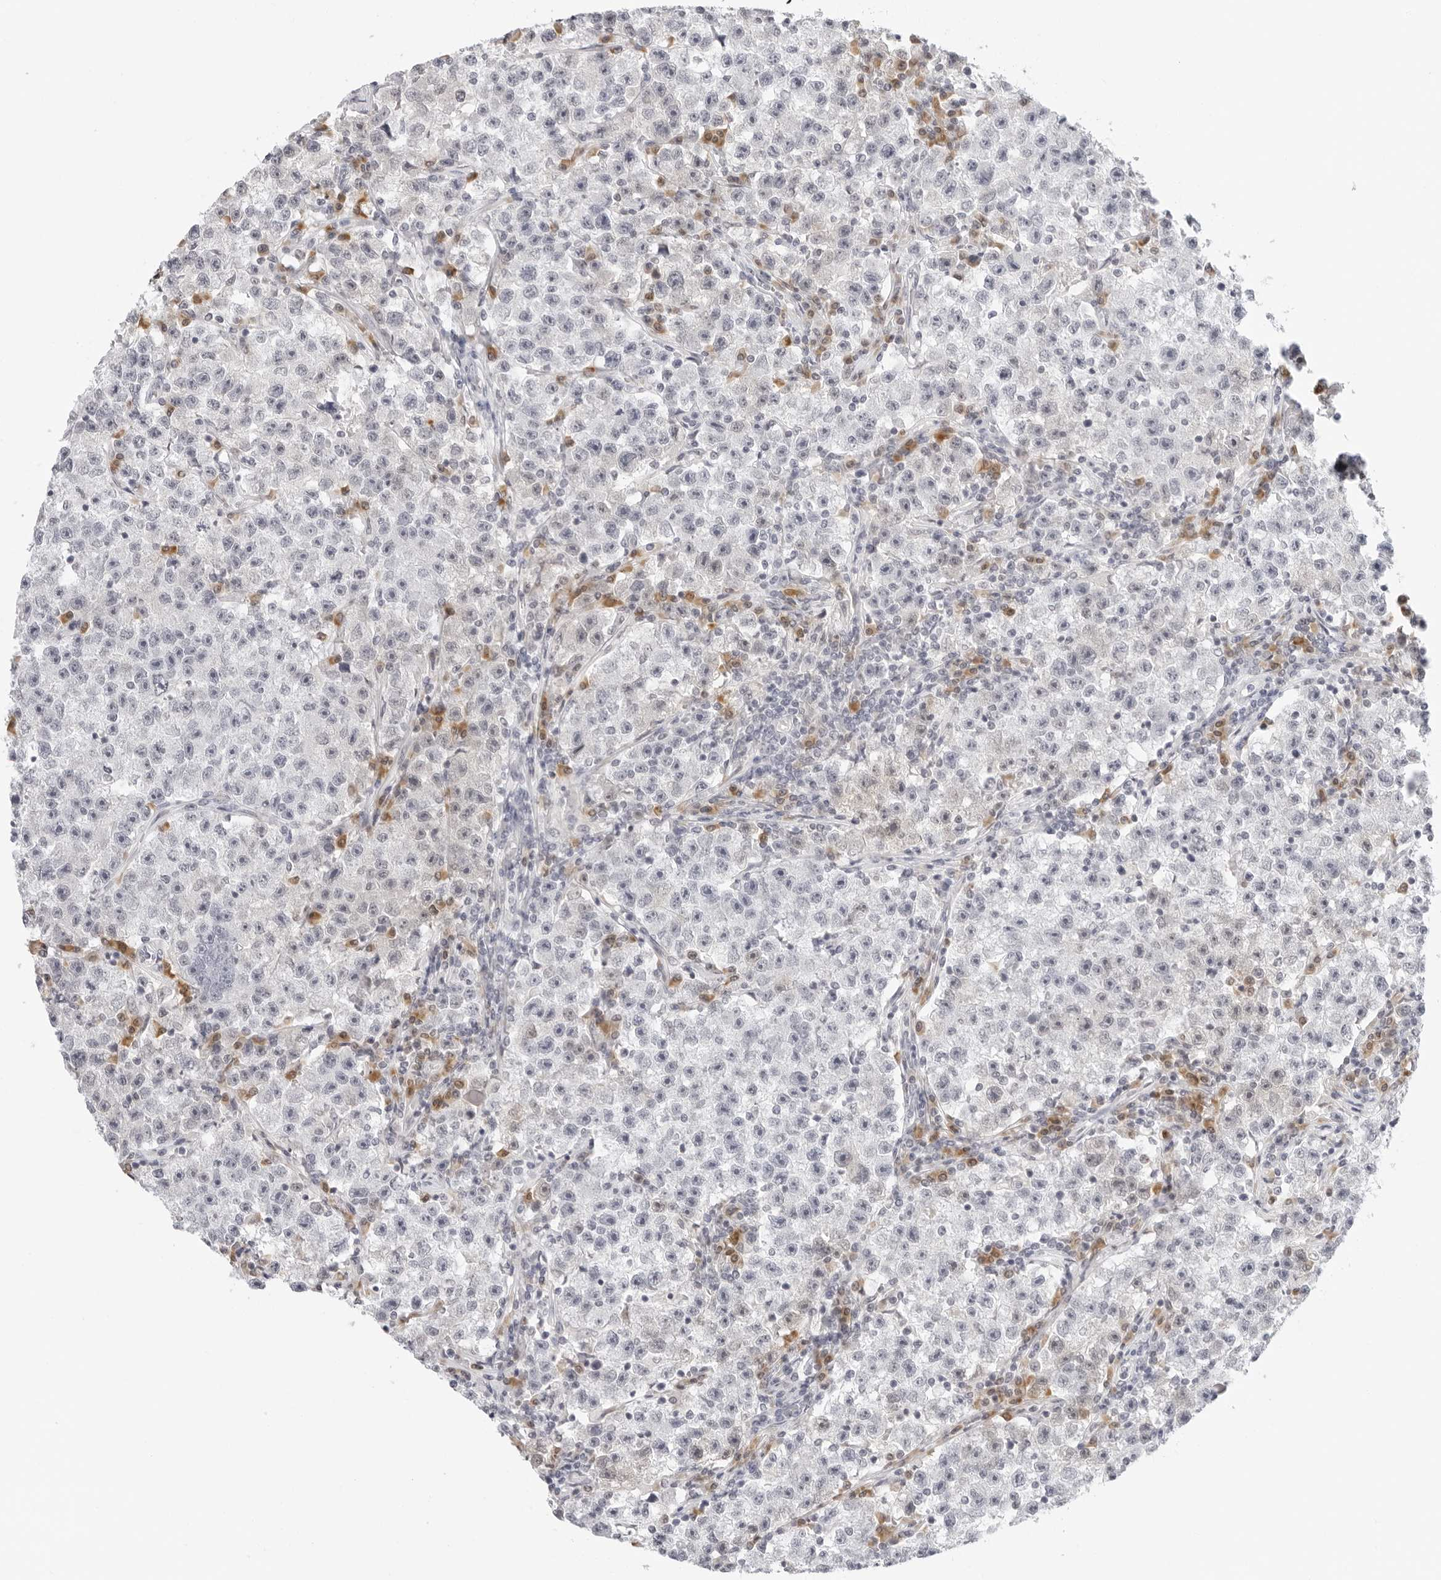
{"staining": {"intensity": "negative", "quantity": "none", "location": "none"}, "tissue": "testis cancer", "cell_type": "Tumor cells", "image_type": "cancer", "snomed": [{"axis": "morphology", "description": "Seminoma, NOS"}, {"axis": "topography", "description": "Testis"}], "caption": "Image shows no protein positivity in tumor cells of seminoma (testis) tissue.", "gene": "EDN2", "patient": {"sex": "male", "age": 22}}